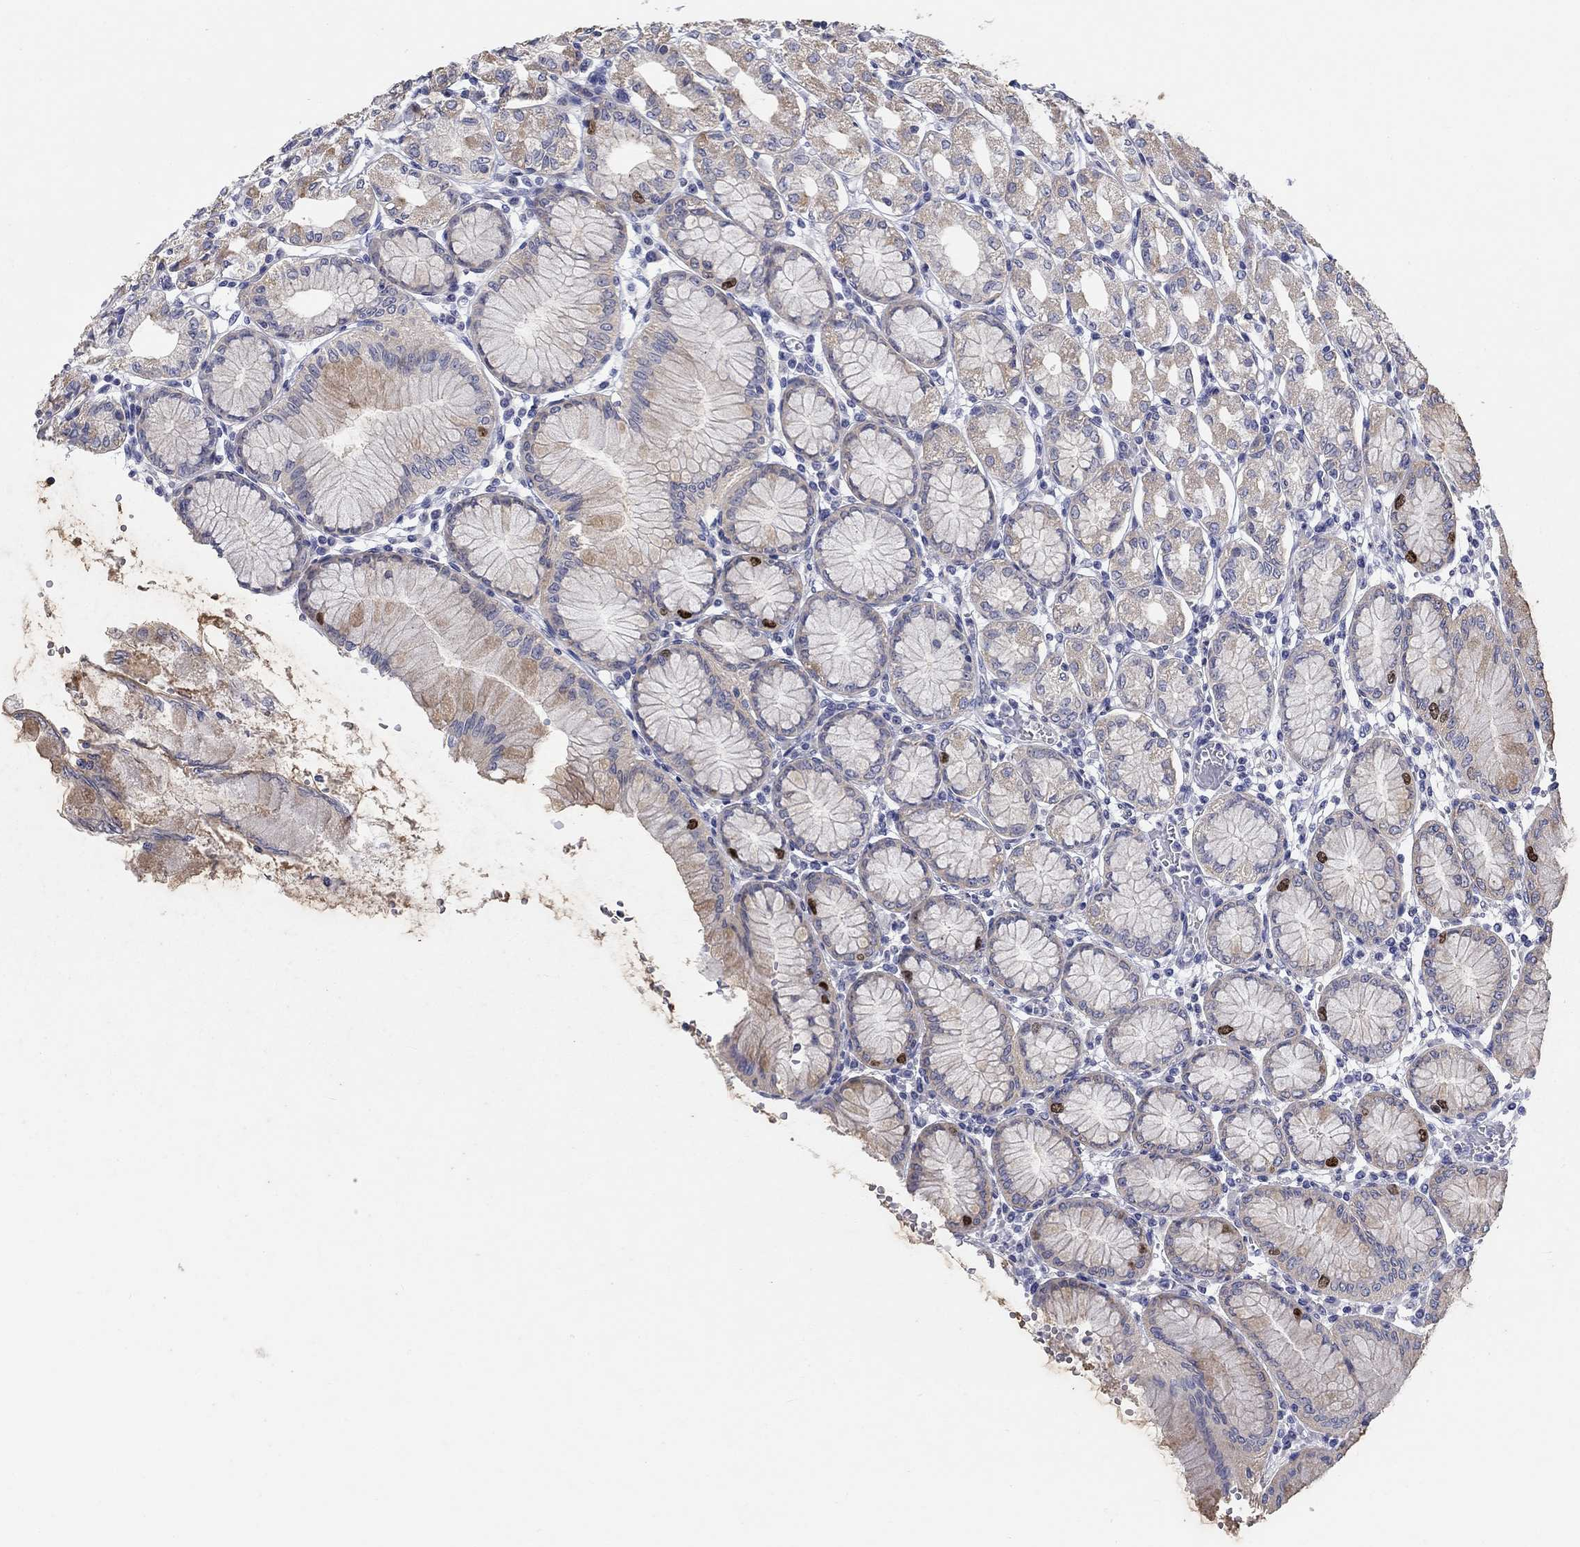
{"staining": {"intensity": "strong", "quantity": "<25%", "location": "nuclear"}, "tissue": "stomach", "cell_type": "Glandular cells", "image_type": "normal", "snomed": [{"axis": "morphology", "description": "Normal tissue, NOS"}, {"axis": "topography", "description": "Skeletal muscle"}, {"axis": "topography", "description": "Stomach"}], "caption": "Brown immunohistochemical staining in unremarkable human stomach demonstrates strong nuclear positivity in about <25% of glandular cells.", "gene": "PRC1", "patient": {"sex": "female", "age": 57}}